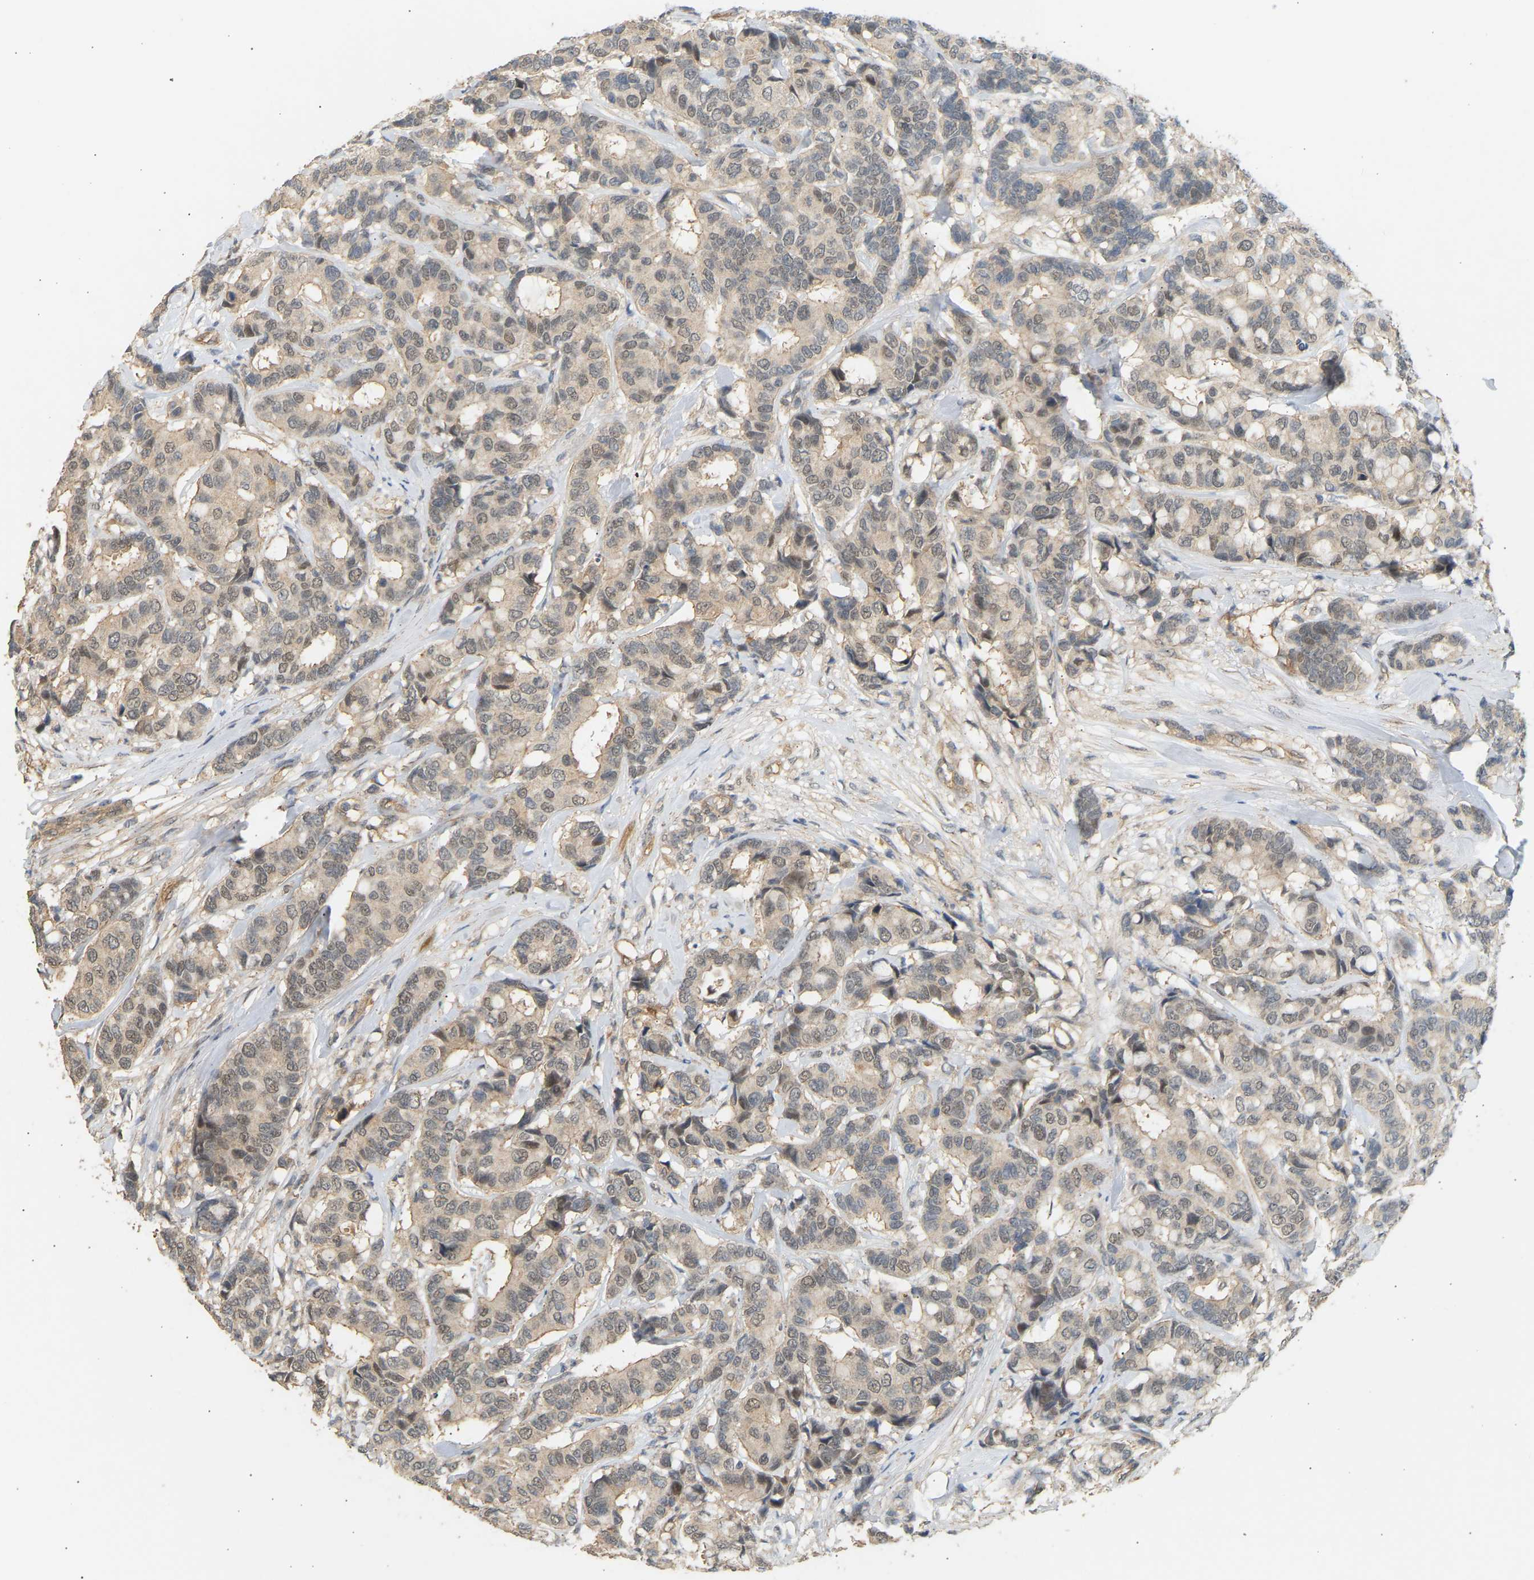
{"staining": {"intensity": "weak", "quantity": ">75%", "location": "cytoplasmic/membranous,nuclear"}, "tissue": "breast cancer", "cell_type": "Tumor cells", "image_type": "cancer", "snomed": [{"axis": "morphology", "description": "Duct carcinoma"}, {"axis": "topography", "description": "Breast"}], "caption": "This histopathology image demonstrates immunohistochemistry staining of human breast cancer (invasive ductal carcinoma), with low weak cytoplasmic/membranous and nuclear expression in about >75% of tumor cells.", "gene": "RGL1", "patient": {"sex": "female", "age": 87}}